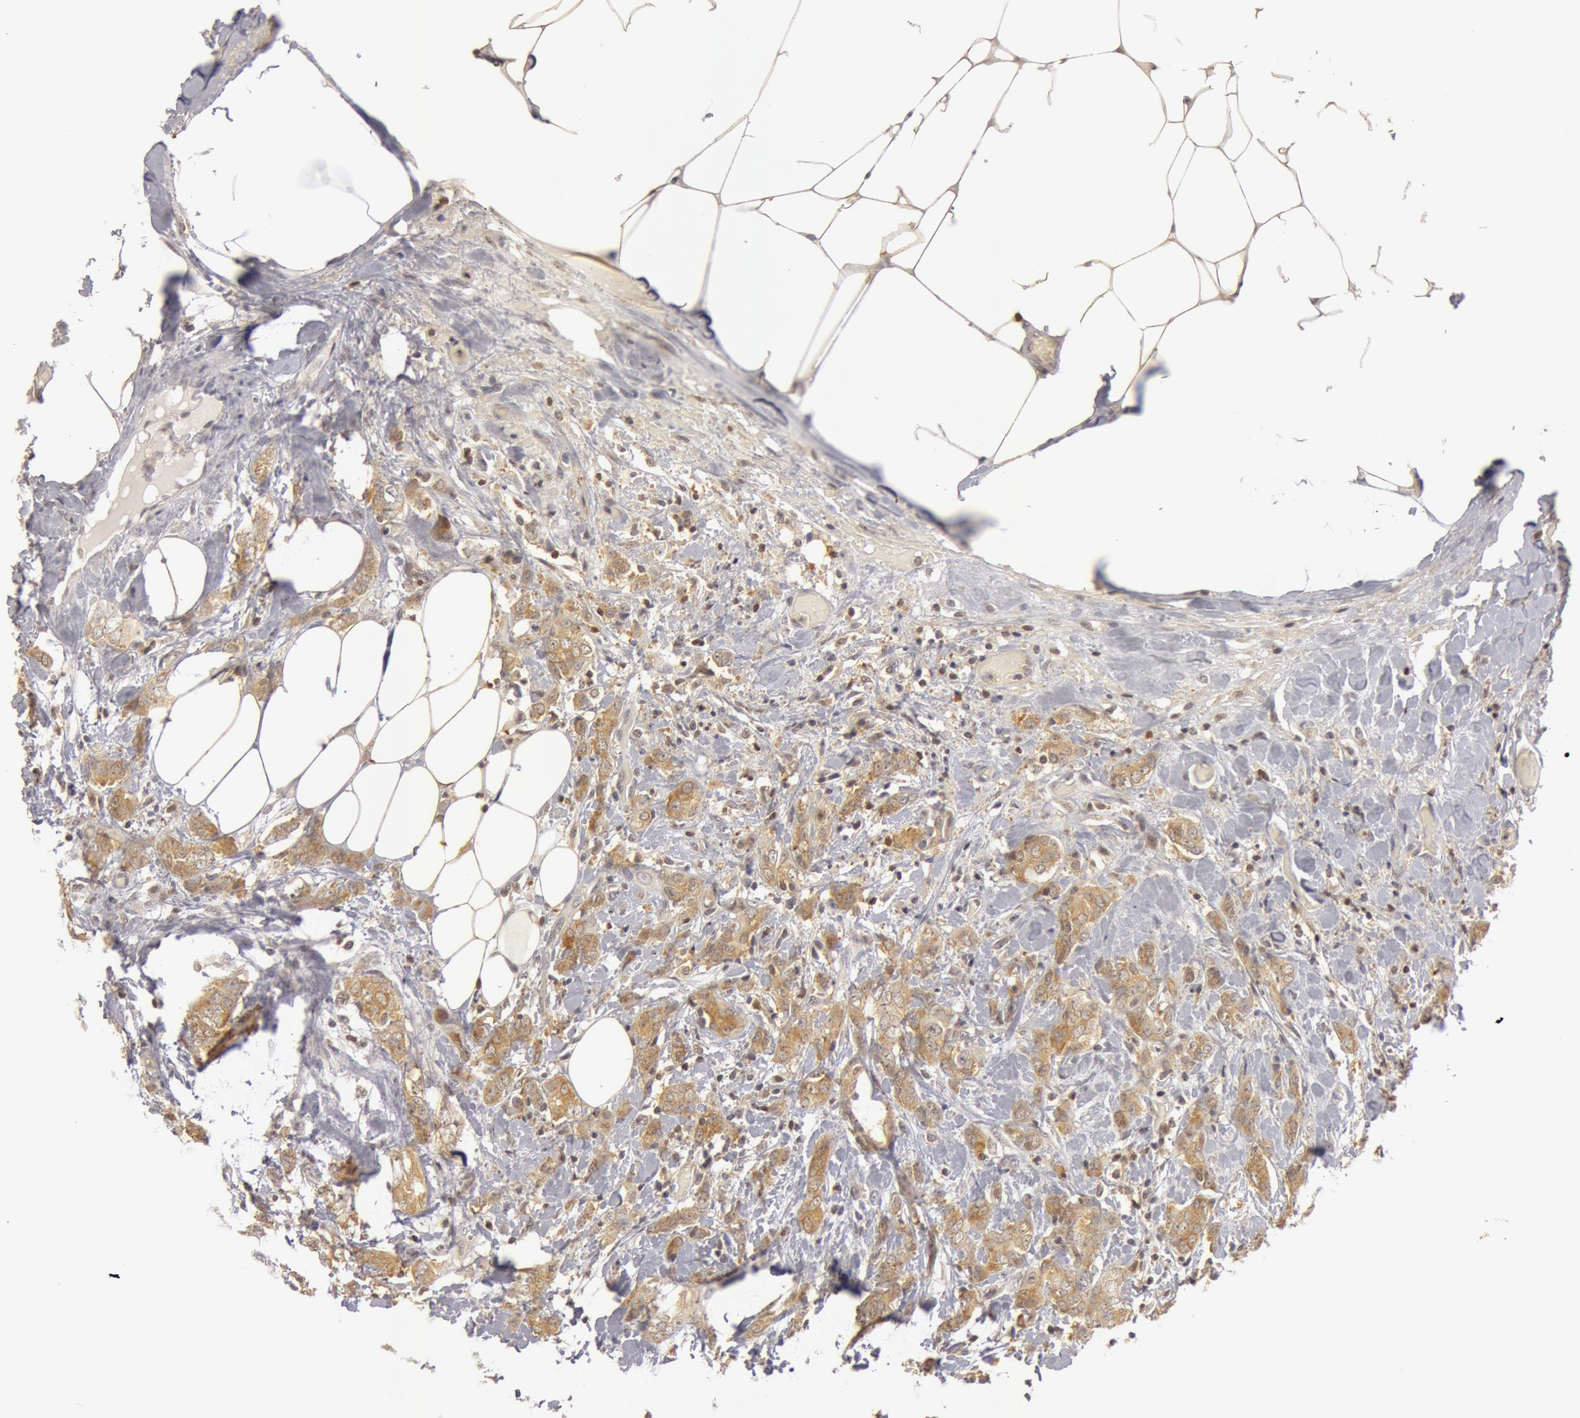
{"staining": {"intensity": "weak", "quantity": "25%-75%", "location": "cytoplasmic/membranous"}, "tissue": "breast cancer", "cell_type": "Tumor cells", "image_type": "cancer", "snomed": [{"axis": "morphology", "description": "Duct carcinoma"}, {"axis": "topography", "description": "Breast"}], "caption": "Brown immunohistochemical staining in breast cancer exhibits weak cytoplasmic/membranous positivity in approximately 25%-75% of tumor cells. (DAB (3,3'-diaminobenzidine) IHC with brightfield microscopy, high magnification).", "gene": "OASL", "patient": {"sex": "female", "age": 53}}